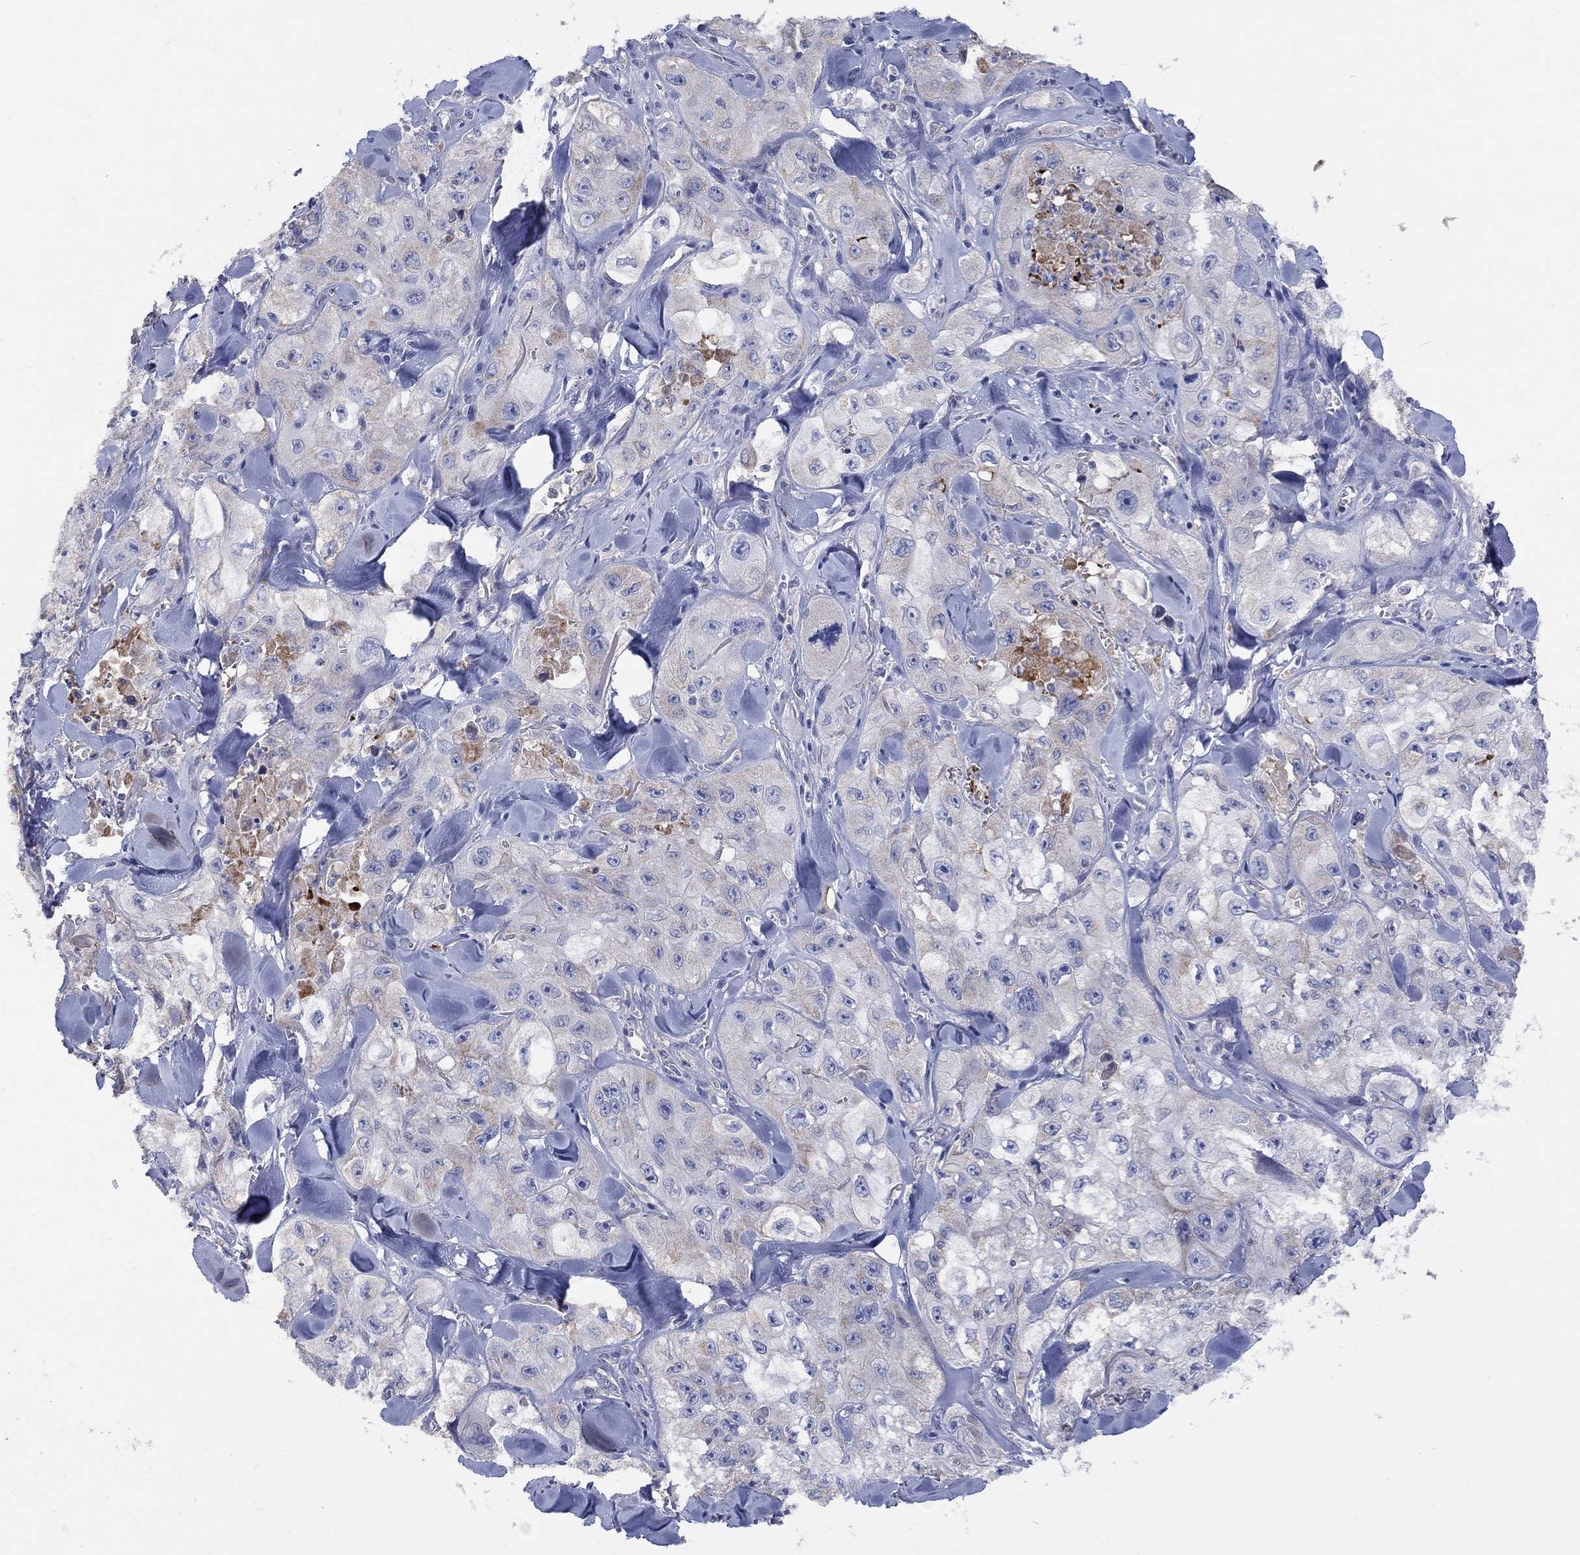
{"staining": {"intensity": "weak", "quantity": "25%-75%", "location": "cytoplasmic/membranous"}, "tissue": "skin cancer", "cell_type": "Tumor cells", "image_type": "cancer", "snomed": [{"axis": "morphology", "description": "Squamous cell carcinoma, NOS"}, {"axis": "topography", "description": "Skin"}, {"axis": "topography", "description": "Subcutis"}], "caption": "The immunohistochemical stain shows weak cytoplasmic/membranous positivity in tumor cells of squamous cell carcinoma (skin) tissue.", "gene": "CLVS1", "patient": {"sex": "male", "age": 73}}